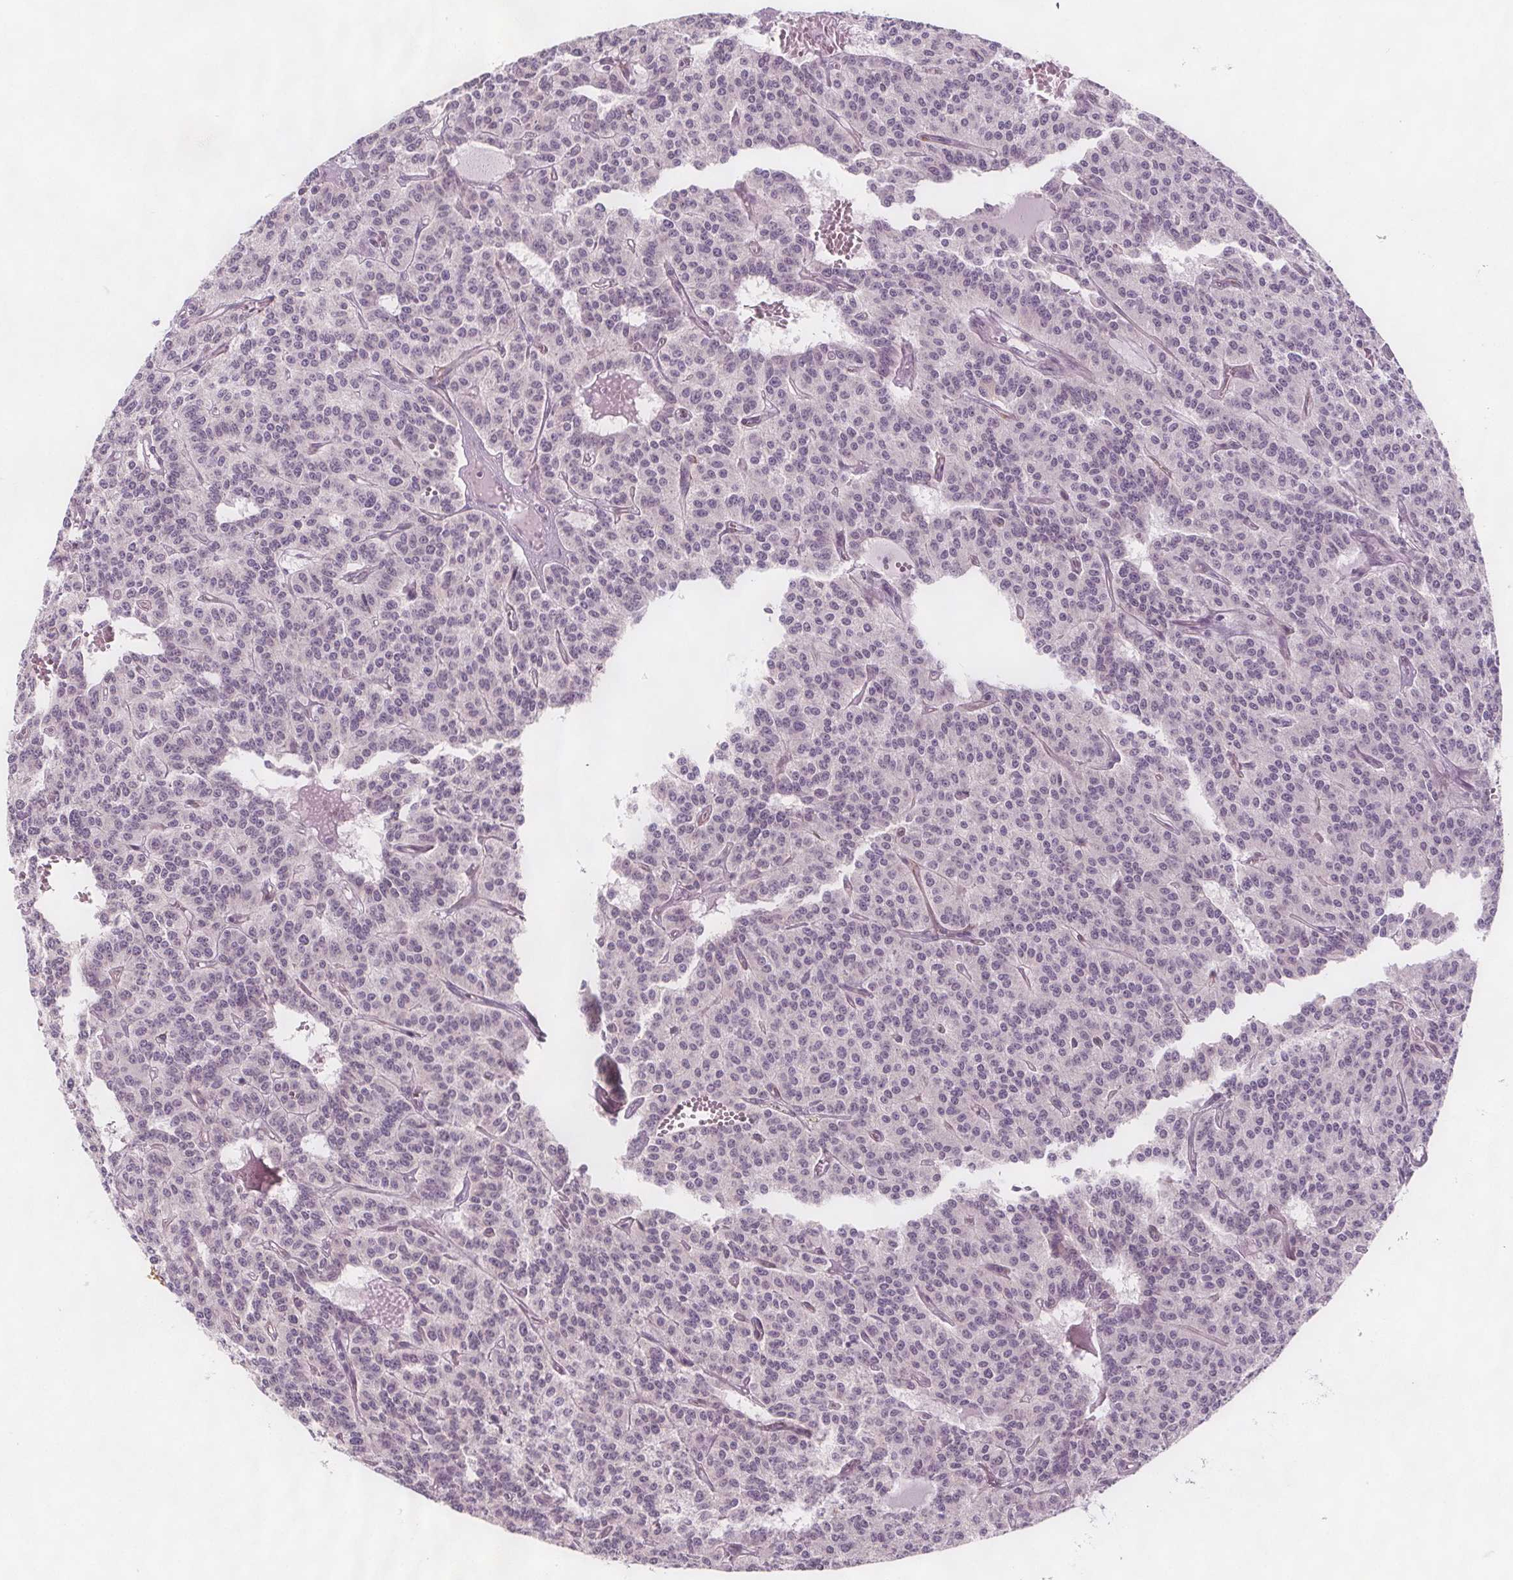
{"staining": {"intensity": "negative", "quantity": "none", "location": "none"}, "tissue": "carcinoid", "cell_type": "Tumor cells", "image_type": "cancer", "snomed": [{"axis": "morphology", "description": "Carcinoid, malignant, NOS"}, {"axis": "topography", "description": "Lung"}], "caption": "This photomicrograph is of carcinoid stained with immunohistochemistry to label a protein in brown with the nuclei are counter-stained blue. There is no positivity in tumor cells.", "gene": "C1orf167", "patient": {"sex": "female", "age": 71}}